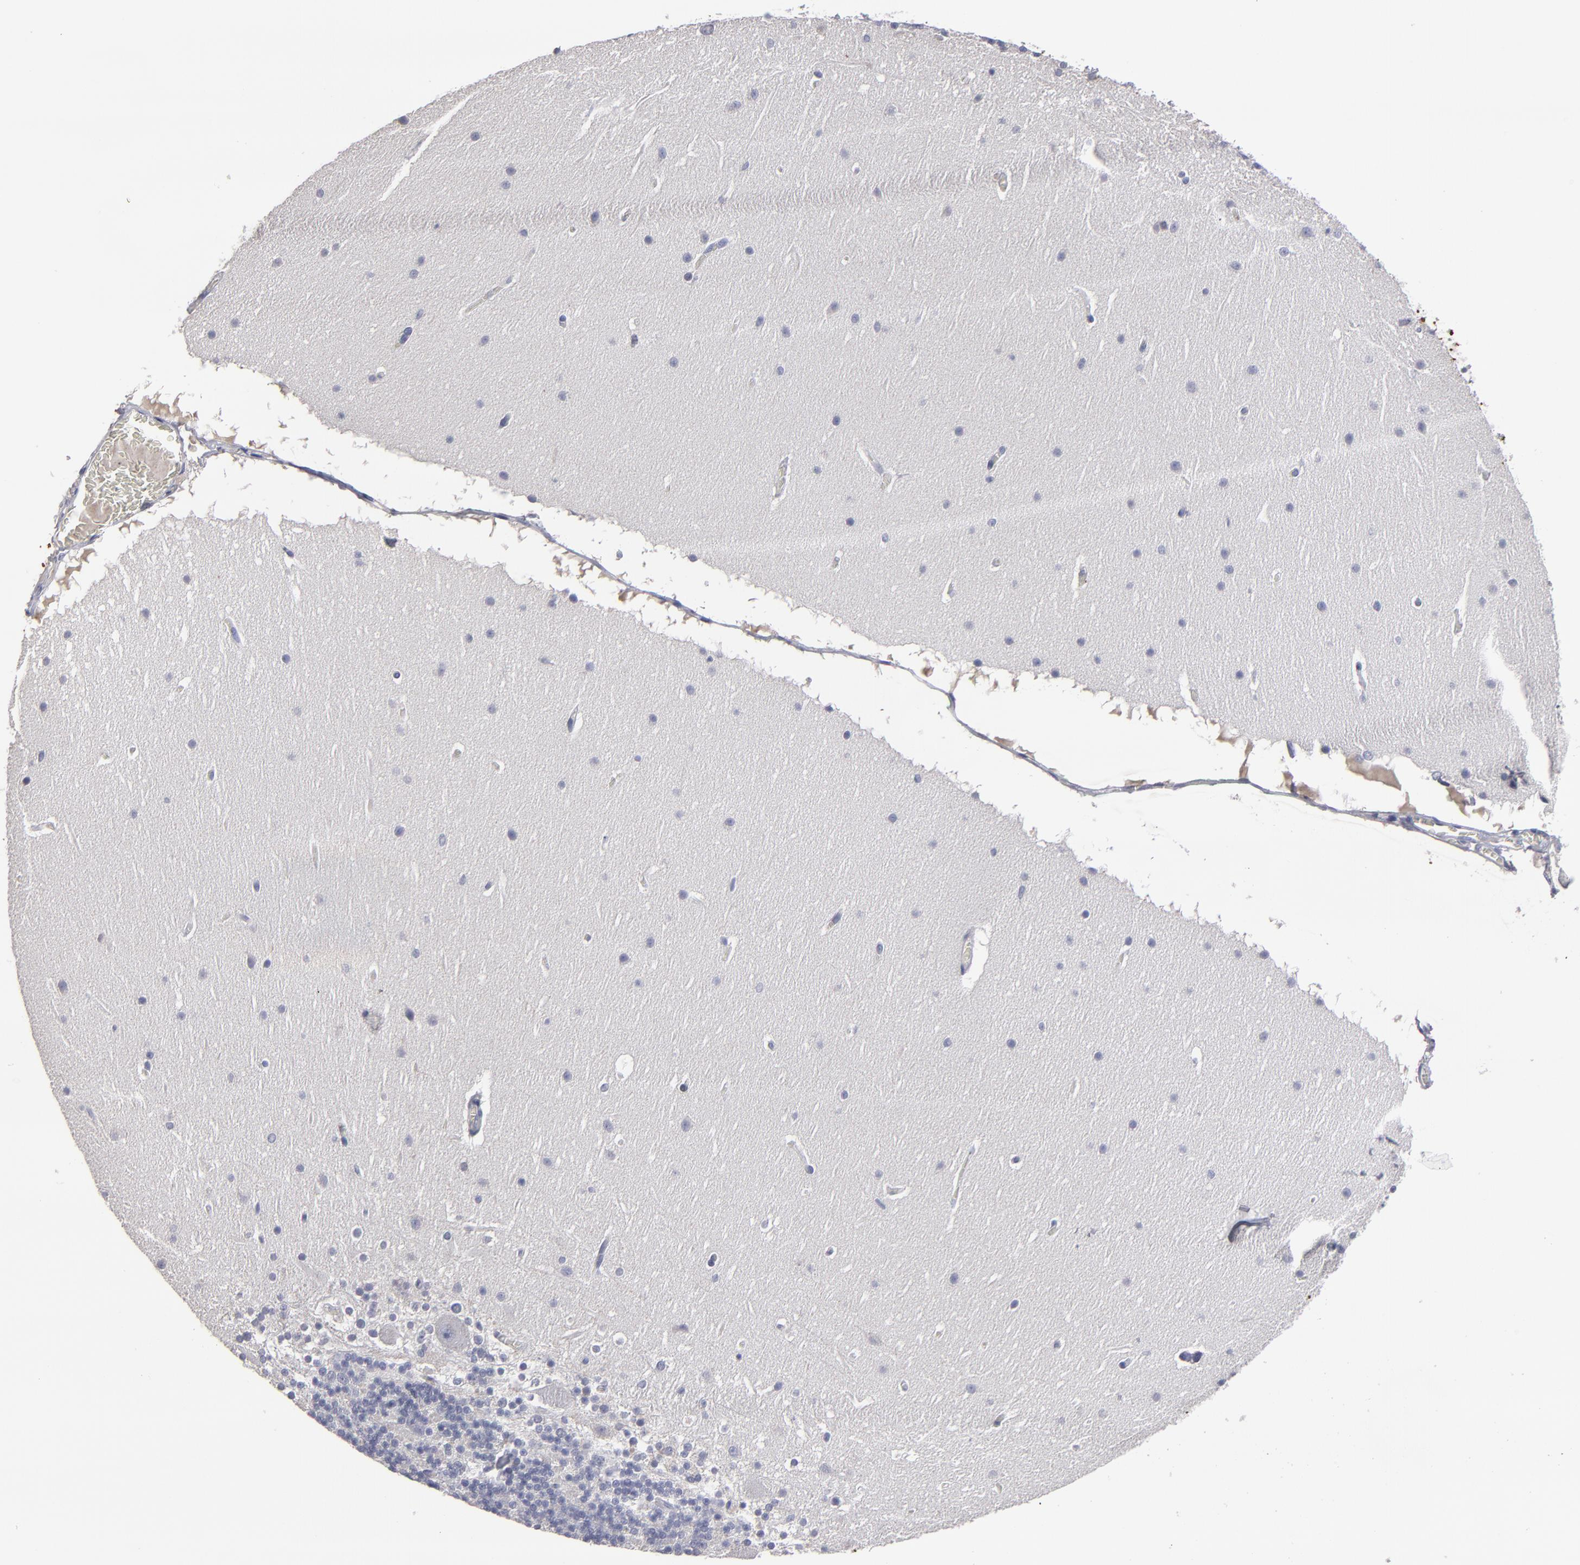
{"staining": {"intensity": "negative", "quantity": "none", "location": "none"}, "tissue": "cerebellum", "cell_type": "Cells in granular layer", "image_type": "normal", "snomed": [{"axis": "morphology", "description": "Normal tissue, NOS"}, {"axis": "topography", "description": "Cerebellum"}], "caption": "Human cerebellum stained for a protein using immunohistochemistry displays no positivity in cells in granular layer.", "gene": "CCDC80", "patient": {"sex": "female", "age": 19}}